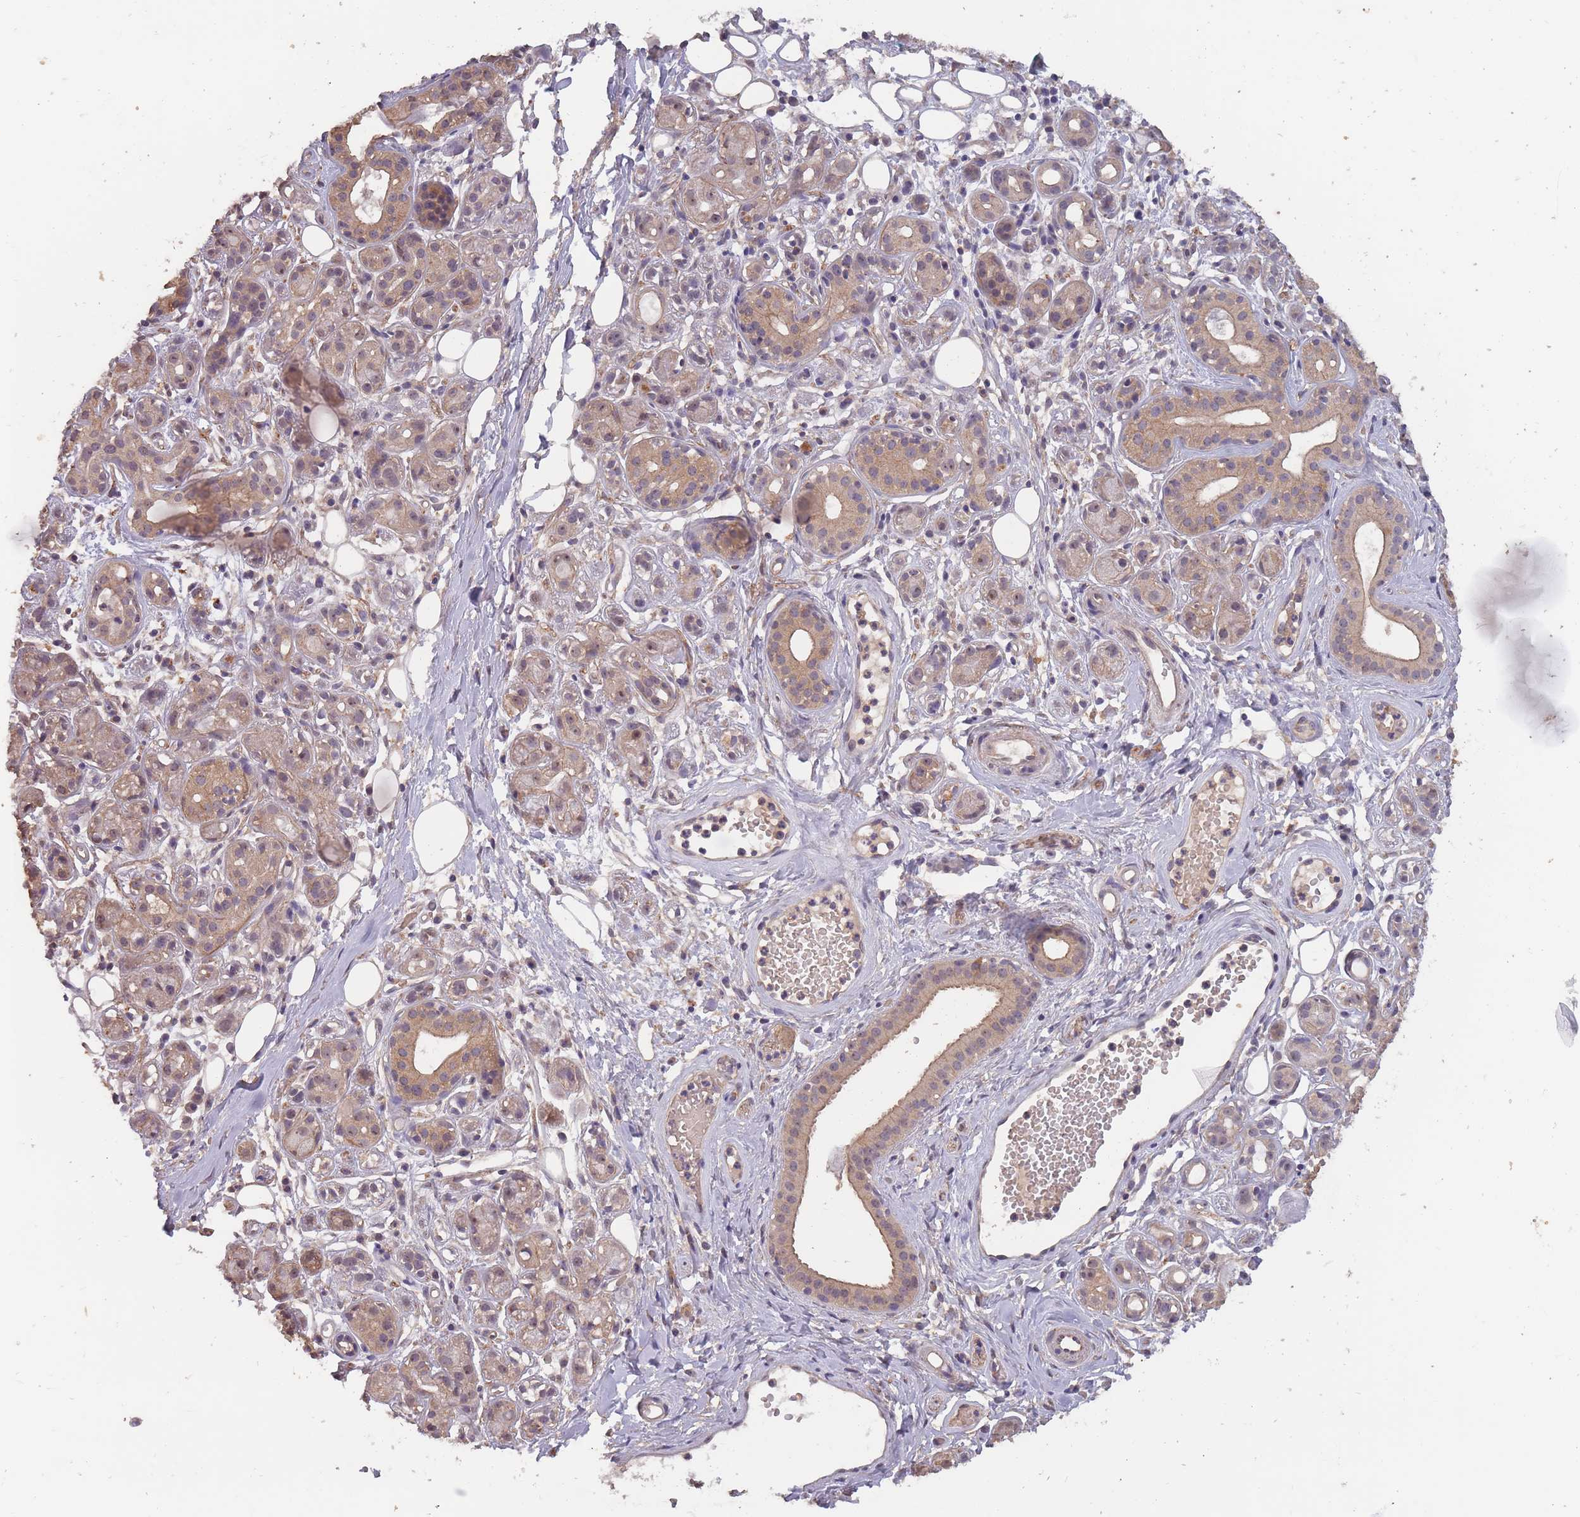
{"staining": {"intensity": "weak", "quantity": "25%-75%", "location": "cytoplasmic/membranous,nuclear"}, "tissue": "salivary gland", "cell_type": "Glandular cells", "image_type": "normal", "snomed": [{"axis": "morphology", "description": "Normal tissue, NOS"}, {"axis": "topography", "description": "Salivary gland"}], "caption": "The histopathology image displays staining of unremarkable salivary gland, revealing weak cytoplasmic/membranous,nuclear protein staining (brown color) within glandular cells. (brown staining indicates protein expression, while blue staining denotes nuclei).", "gene": "KIAA1755", "patient": {"sex": "male", "age": 54}}